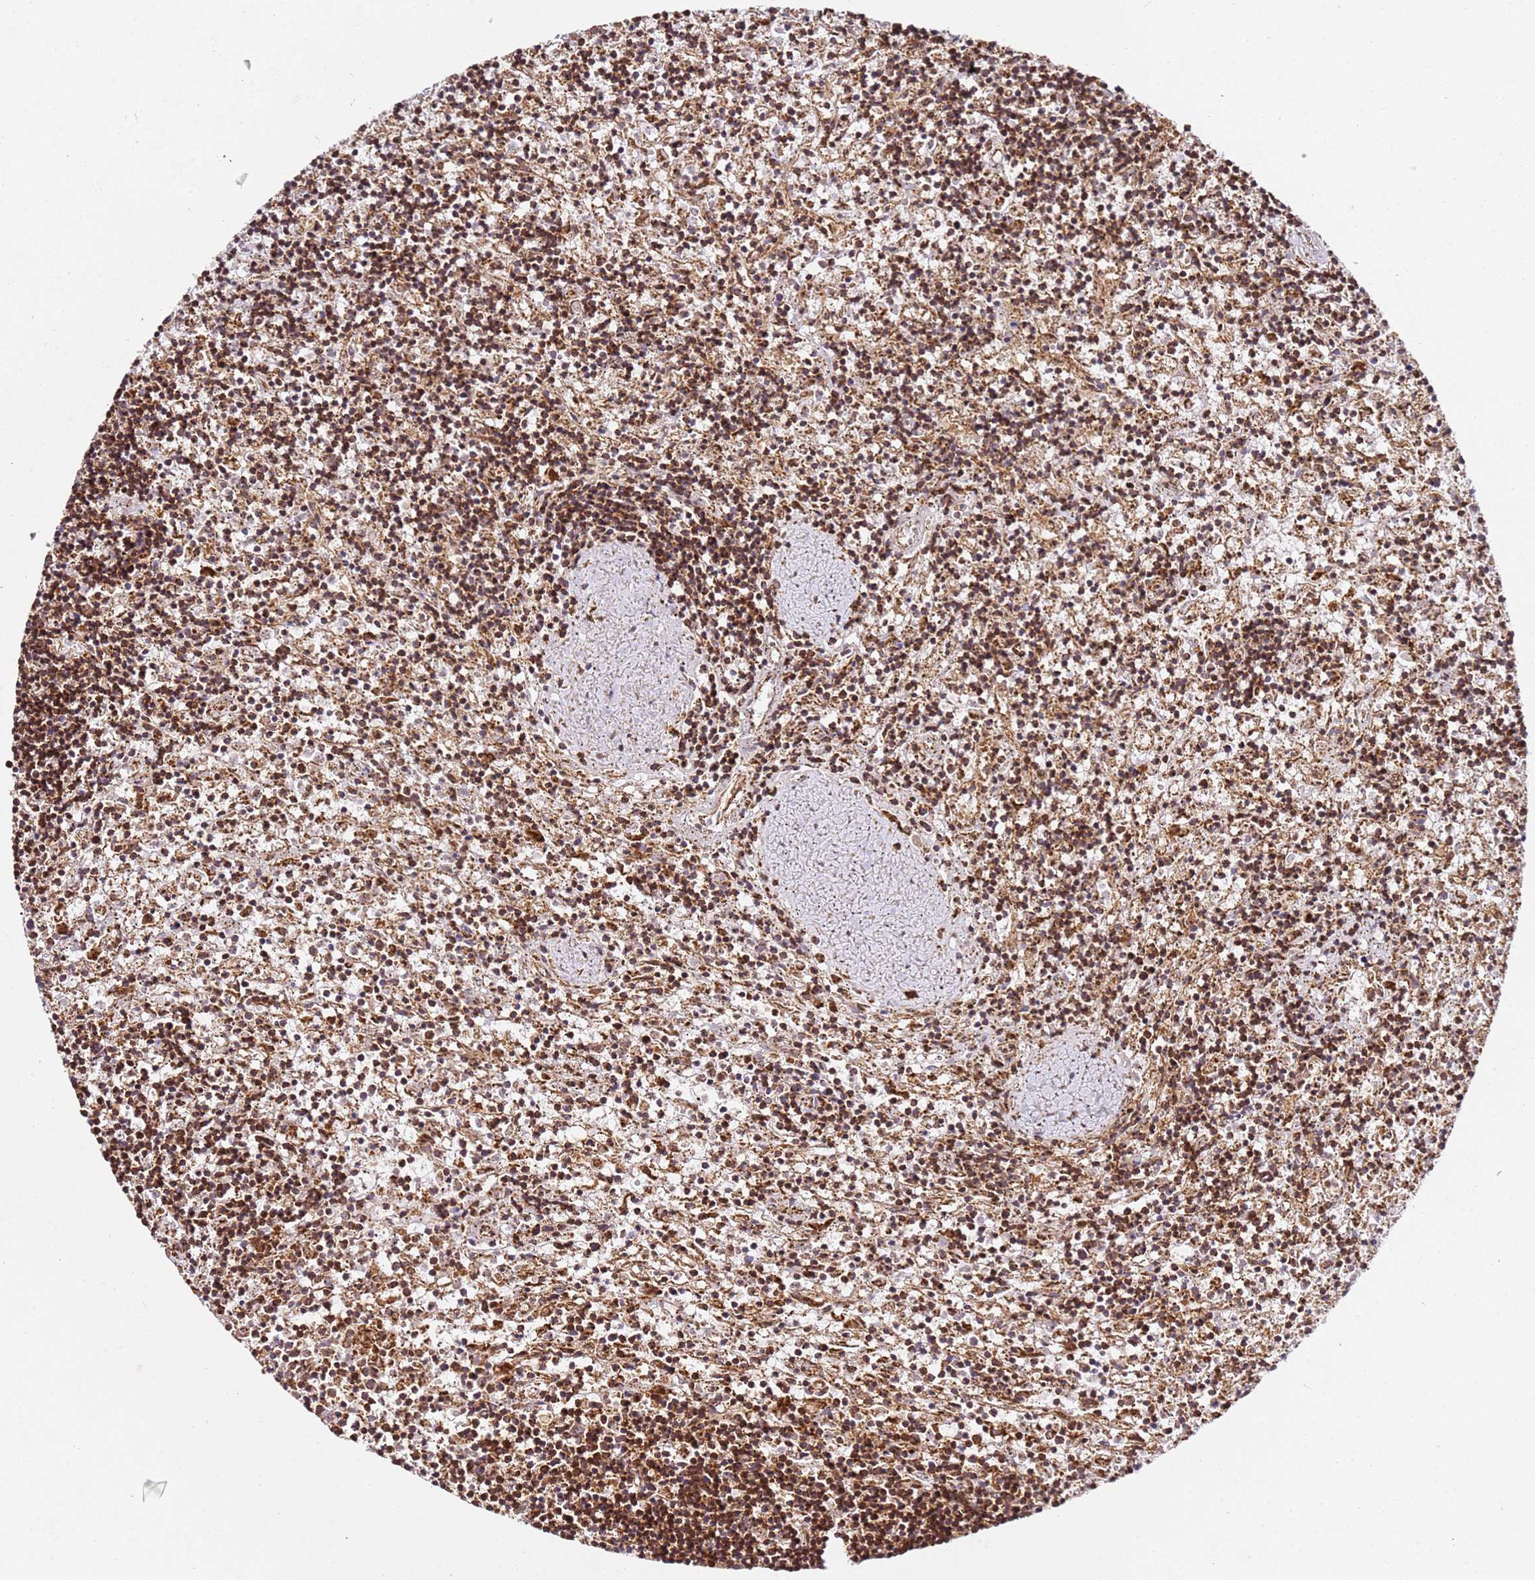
{"staining": {"intensity": "moderate", "quantity": ">75%", "location": "cytoplasmic/membranous,nuclear"}, "tissue": "lymphoma", "cell_type": "Tumor cells", "image_type": "cancer", "snomed": [{"axis": "morphology", "description": "Malignant lymphoma, non-Hodgkin's type, Low grade"}, {"axis": "topography", "description": "Spleen"}], "caption": "A medium amount of moderate cytoplasmic/membranous and nuclear expression is appreciated in about >75% of tumor cells in lymphoma tissue. (brown staining indicates protein expression, while blue staining denotes nuclei).", "gene": "SMOX", "patient": {"sex": "male", "age": 76}}